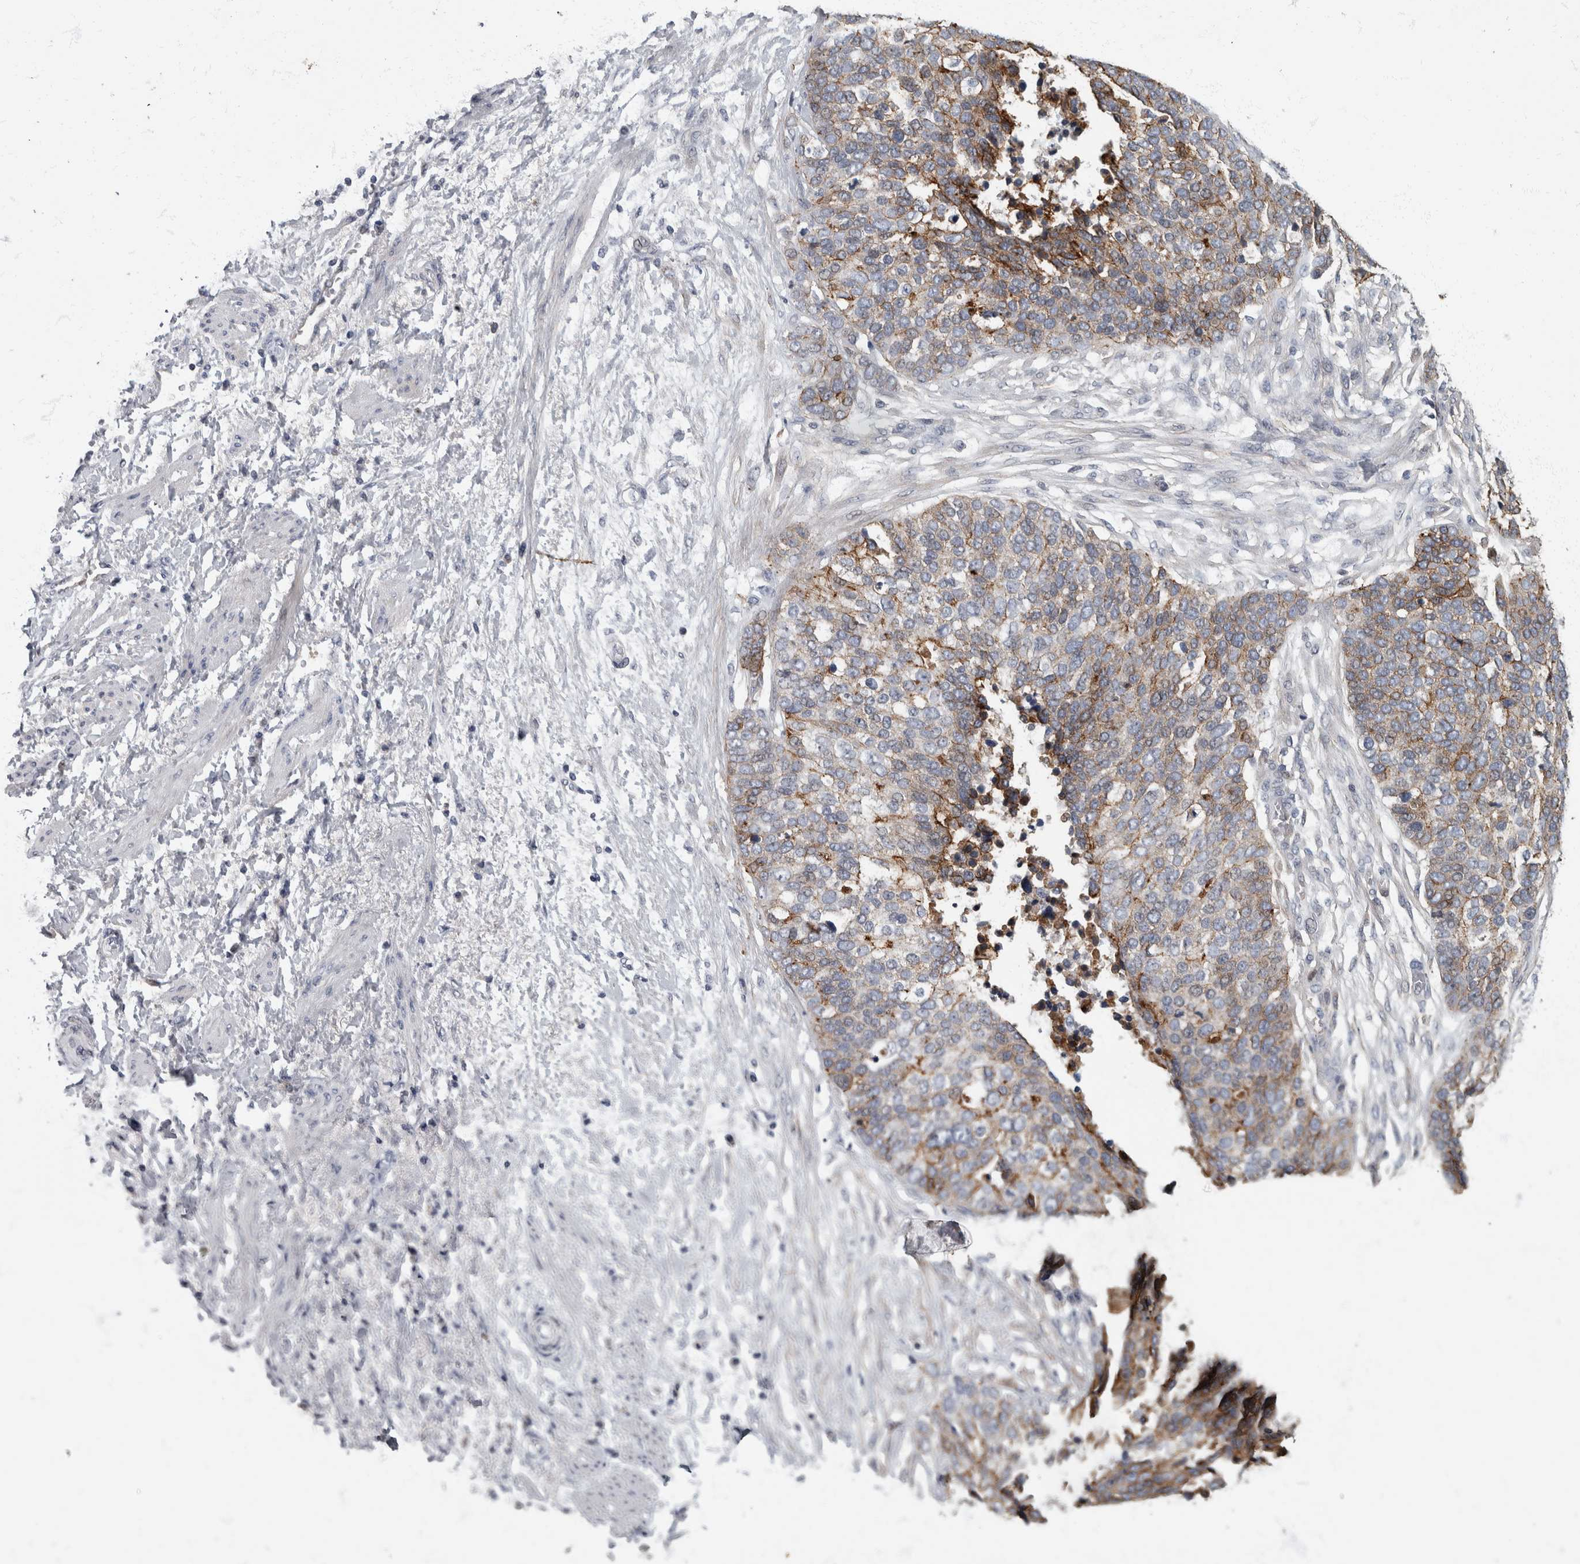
{"staining": {"intensity": "moderate", "quantity": ">75%", "location": "cytoplasmic/membranous"}, "tissue": "ovarian cancer", "cell_type": "Tumor cells", "image_type": "cancer", "snomed": [{"axis": "morphology", "description": "Cystadenocarcinoma, serous, NOS"}, {"axis": "topography", "description": "Ovary"}], "caption": "A histopathology image of human ovarian cancer (serous cystadenocarcinoma) stained for a protein shows moderate cytoplasmic/membranous brown staining in tumor cells.", "gene": "DSG2", "patient": {"sex": "female", "age": 44}}